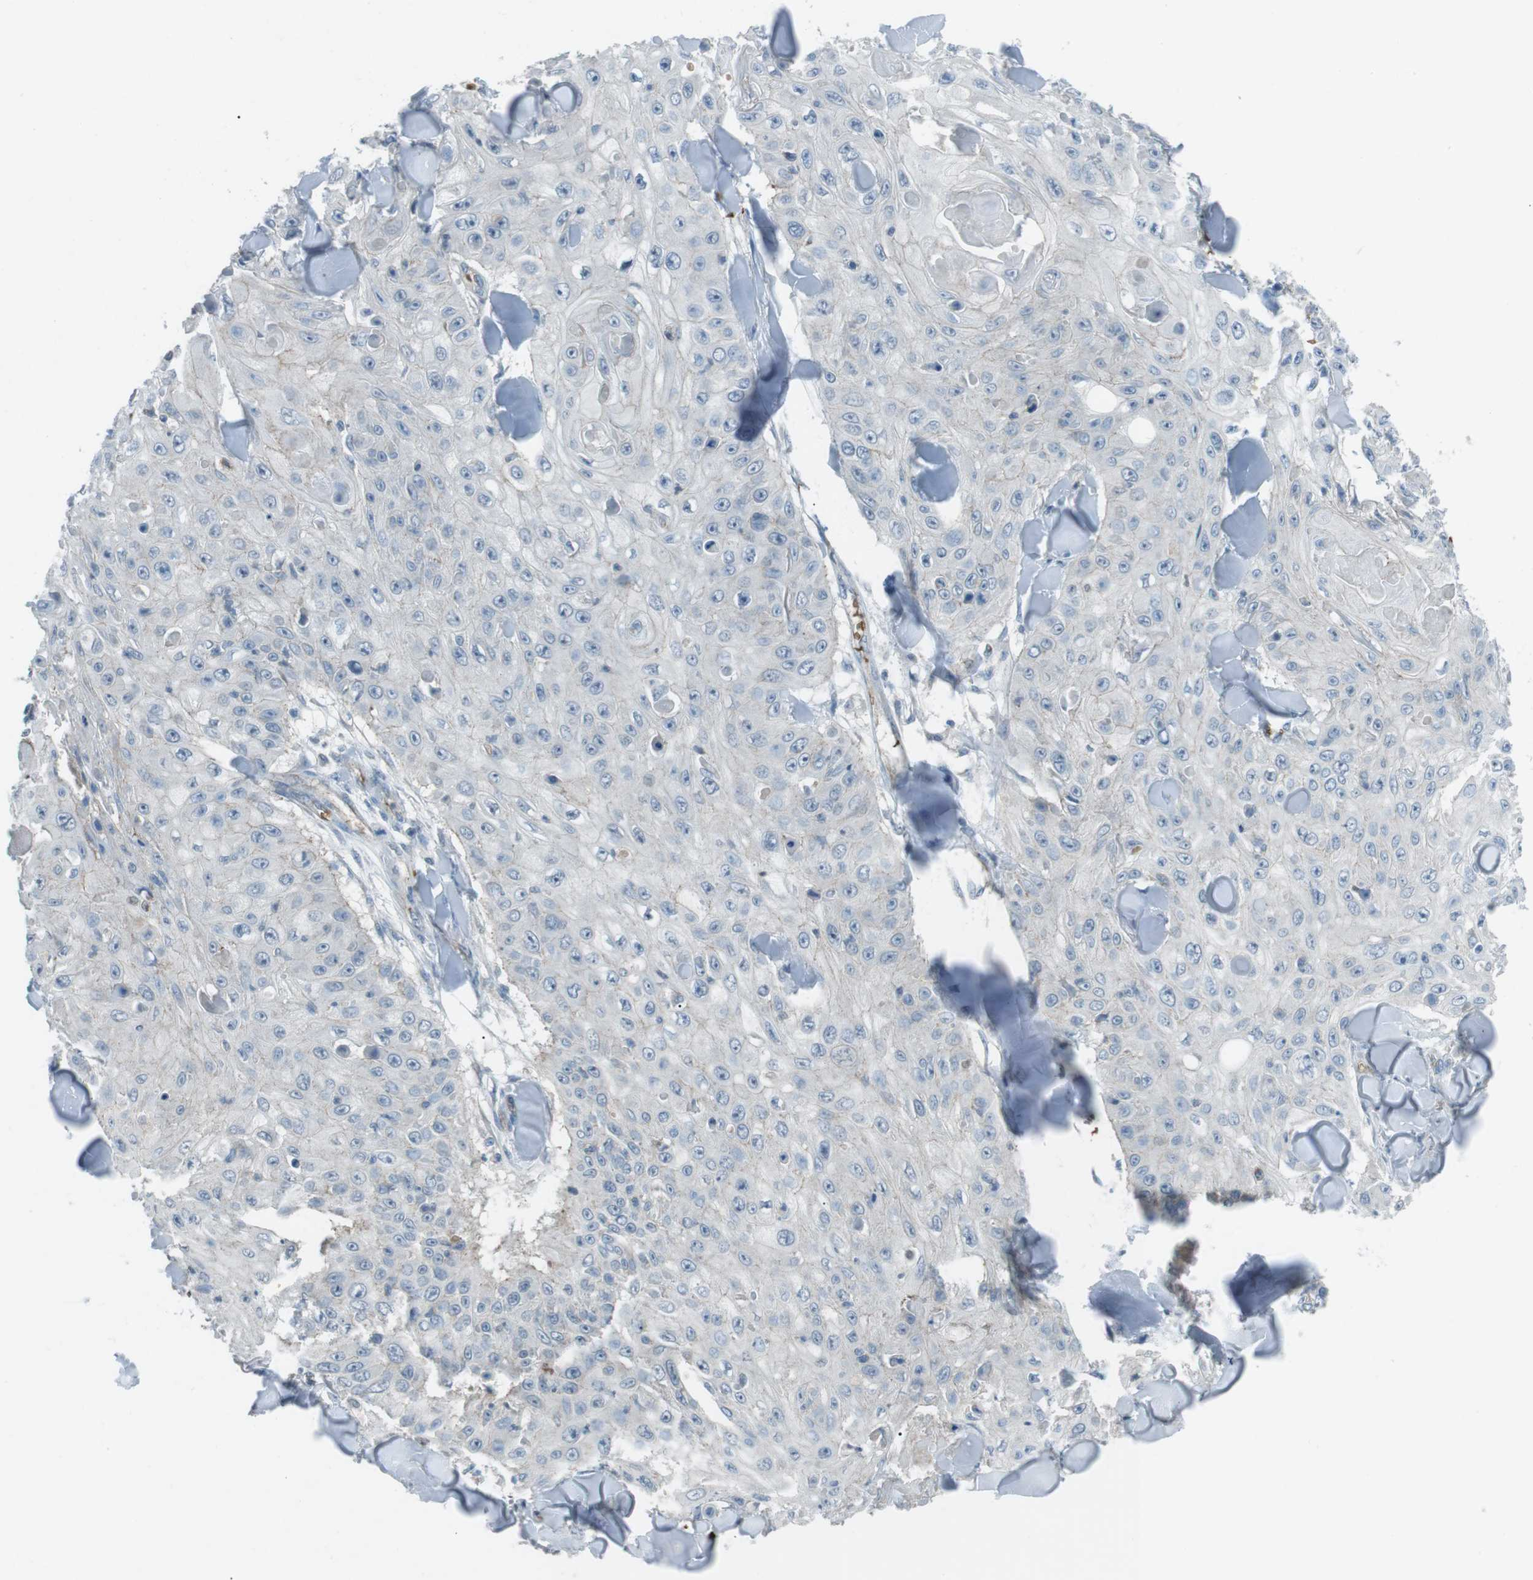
{"staining": {"intensity": "negative", "quantity": "none", "location": "none"}, "tissue": "skin cancer", "cell_type": "Tumor cells", "image_type": "cancer", "snomed": [{"axis": "morphology", "description": "Squamous cell carcinoma, NOS"}, {"axis": "topography", "description": "Skin"}], "caption": "Tumor cells show no significant expression in skin cancer (squamous cell carcinoma).", "gene": "SPTA1", "patient": {"sex": "male", "age": 86}}